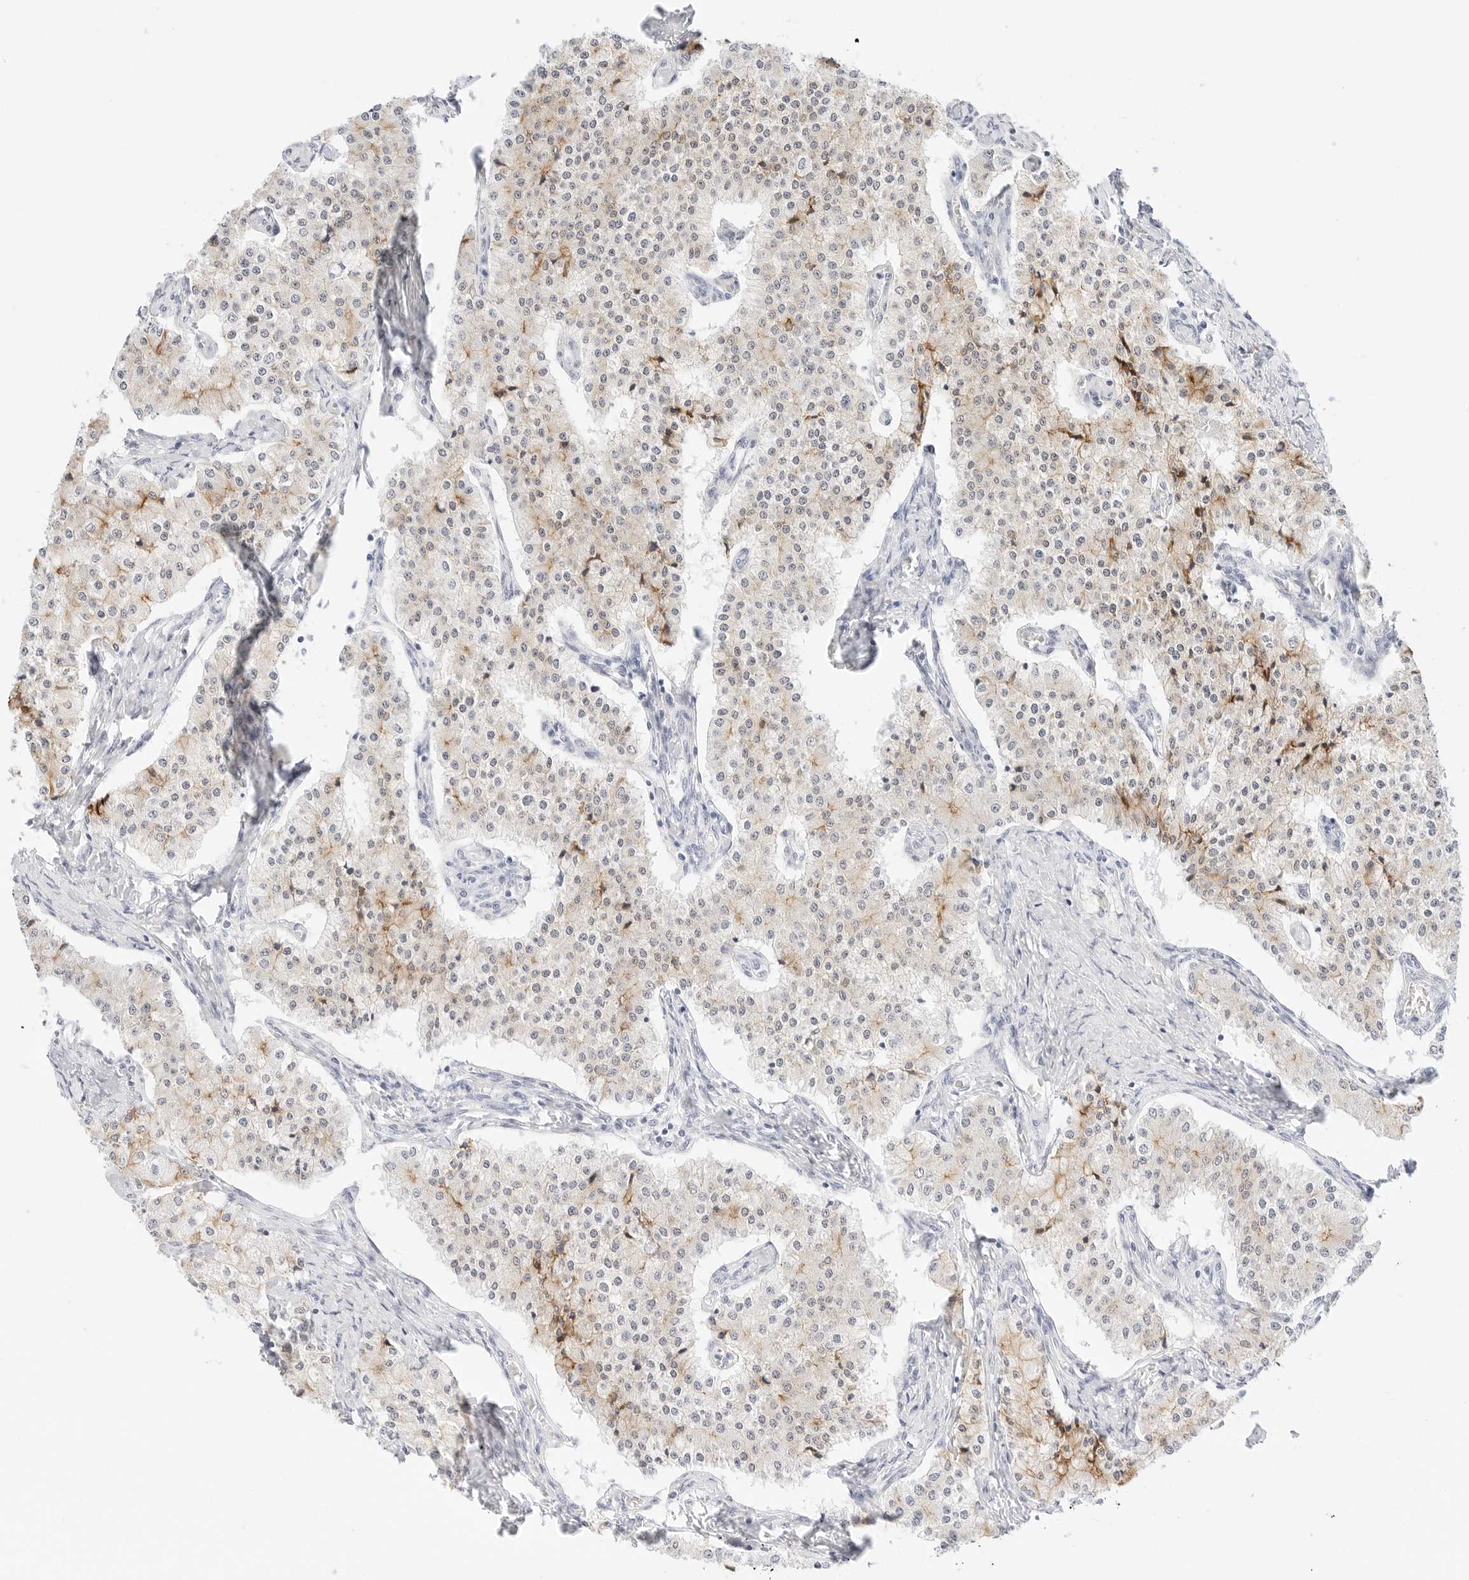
{"staining": {"intensity": "weak", "quantity": "<25%", "location": "cytoplasmic/membranous"}, "tissue": "carcinoid", "cell_type": "Tumor cells", "image_type": "cancer", "snomed": [{"axis": "morphology", "description": "Carcinoid, malignant, NOS"}, {"axis": "topography", "description": "Colon"}], "caption": "Tumor cells are negative for protein expression in human carcinoid. (Brightfield microscopy of DAB IHC at high magnification).", "gene": "CDH1", "patient": {"sex": "female", "age": 52}}